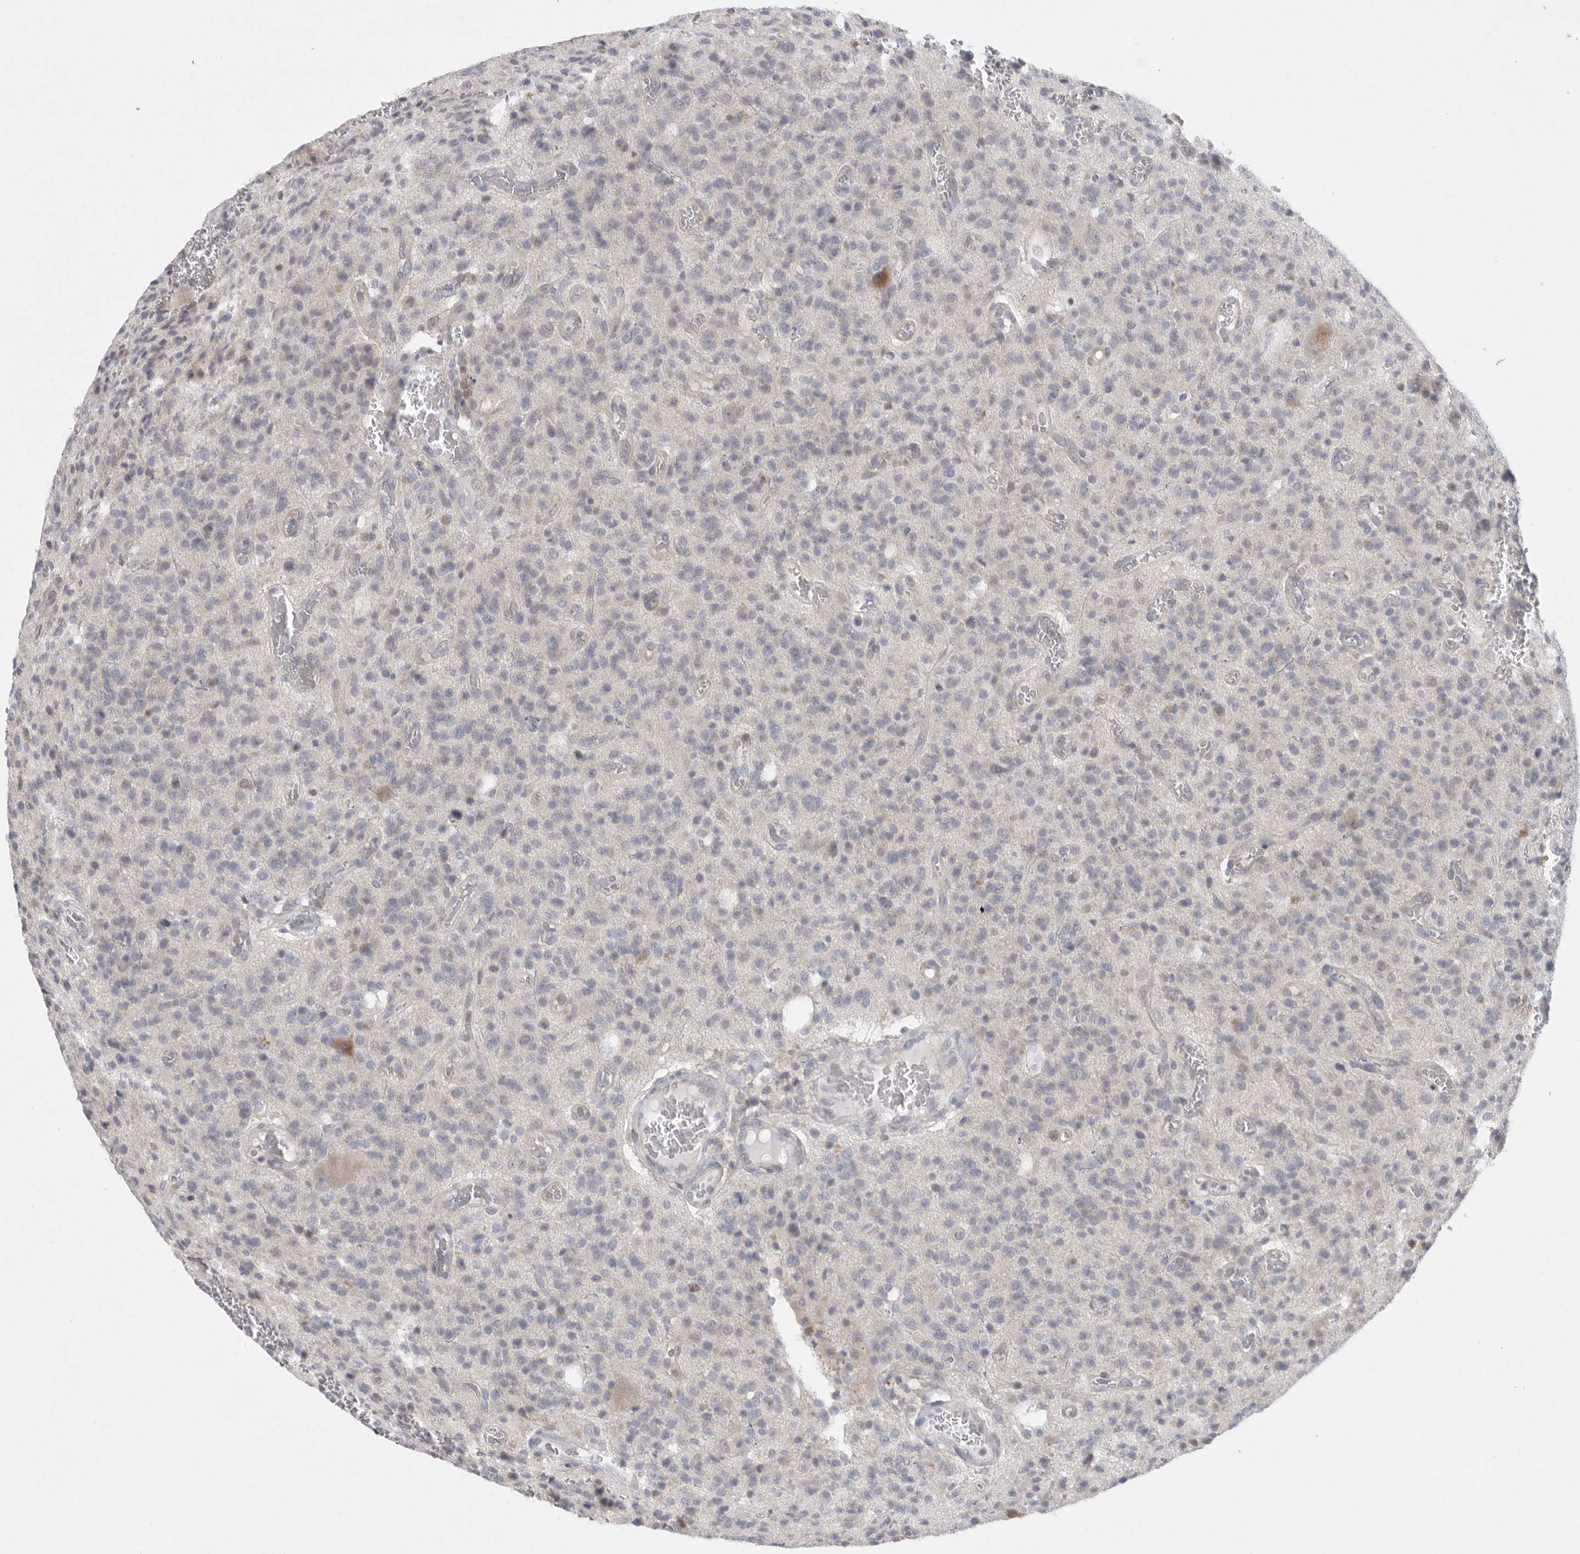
{"staining": {"intensity": "negative", "quantity": "none", "location": "none"}, "tissue": "glioma", "cell_type": "Tumor cells", "image_type": "cancer", "snomed": [{"axis": "morphology", "description": "Glioma, malignant, High grade"}, {"axis": "topography", "description": "Brain"}], "caption": "A micrograph of human glioma is negative for staining in tumor cells.", "gene": "TMEM69", "patient": {"sex": "male", "age": 34}}